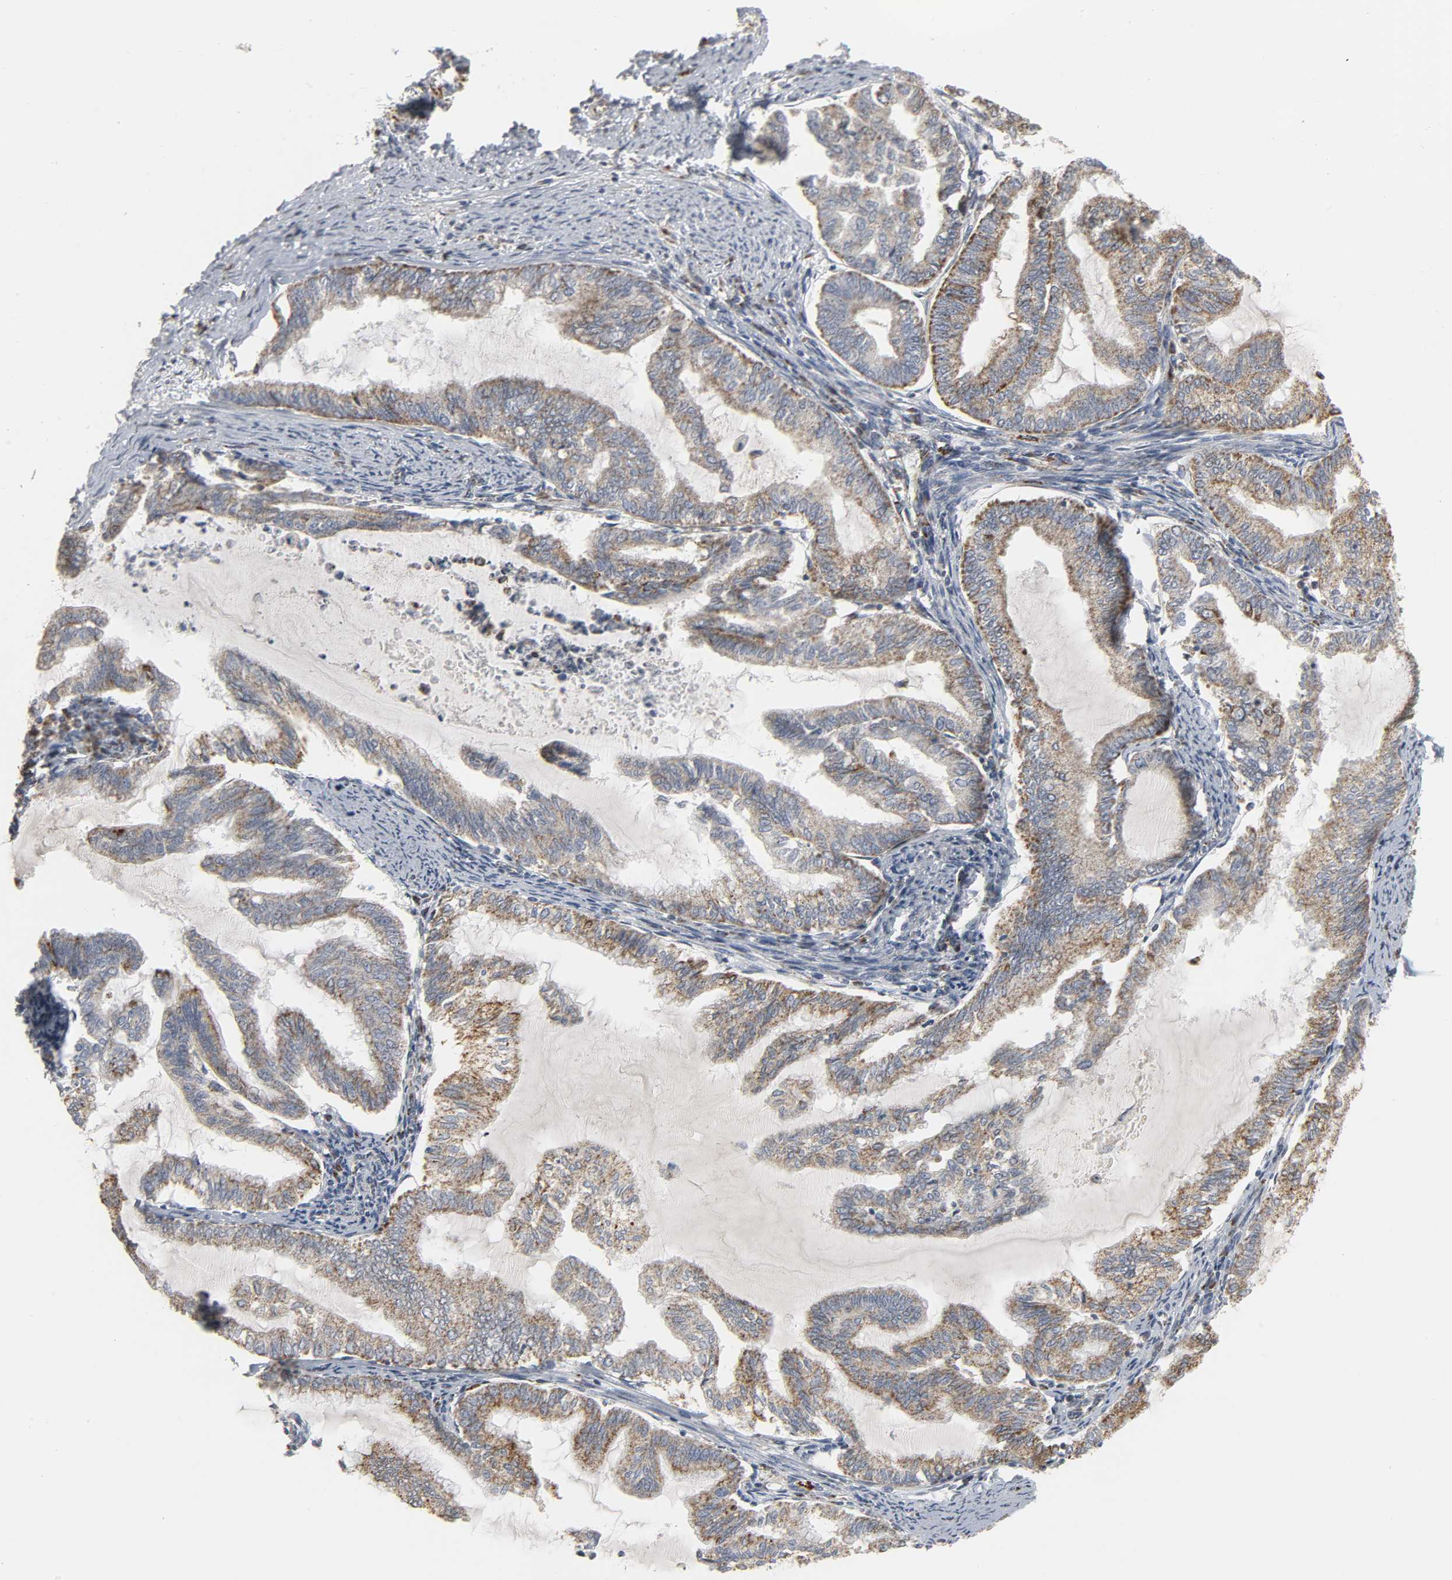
{"staining": {"intensity": "weak", "quantity": ">75%", "location": "cytoplasmic/membranous"}, "tissue": "endometrial cancer", "cell_type": "Tumor cells", "image_type": "cancer", "snomed": [{"axis": "morphology", "description": "Adenocarcinoma, NOS"}, {"axis": "topography", "description": "Endometrium"}], "caption": "Protein expression analysis of adenocarcinoma (endometrial) demonstrates weak cytoplasmic/membranous positivity in approximately >75% of tumor cells.", "gene": "ACAT1", "patient": {"sex": "female", "age": 79}}